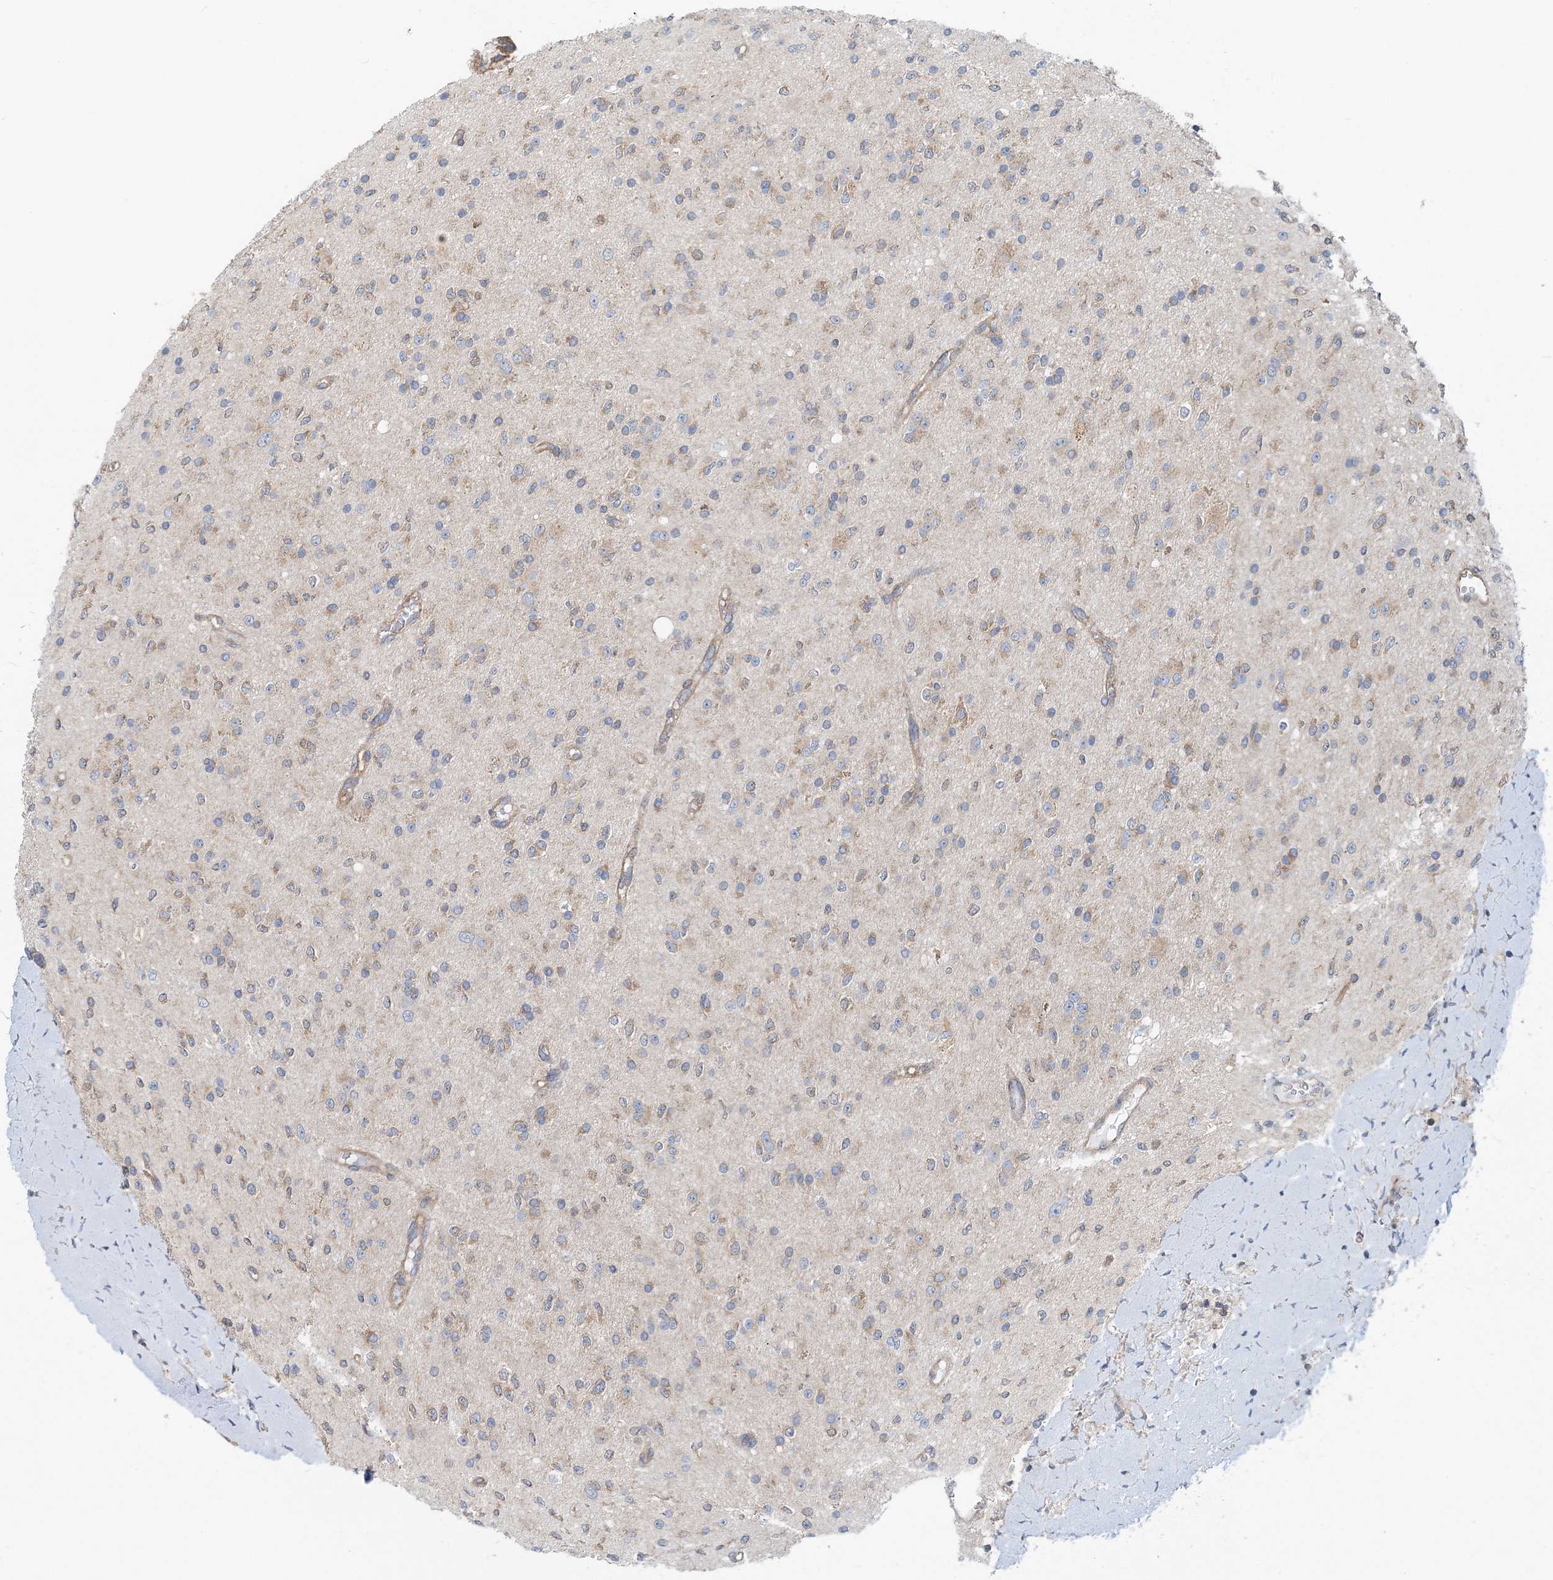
{"staining": {"intensity": "weak", "quantity": "<25%", "location": "cytoplasmic/membranous"}, "tissue": "glioma", "cell_type": "Tumor cells", "image_type": "cancer", "snomed": [{"axis": "morphology", "description": "Glioma, malignant, High grade"}, {"axis": "topography", "description": "Brain"}], "caption": "DAB (3,3'-diaminobenzidine) immunohistochemical staining of glioma displays no significant positivity in tumor cells.", "gene": "MOB4", "patient": {"sex": "male", "age": 34}}